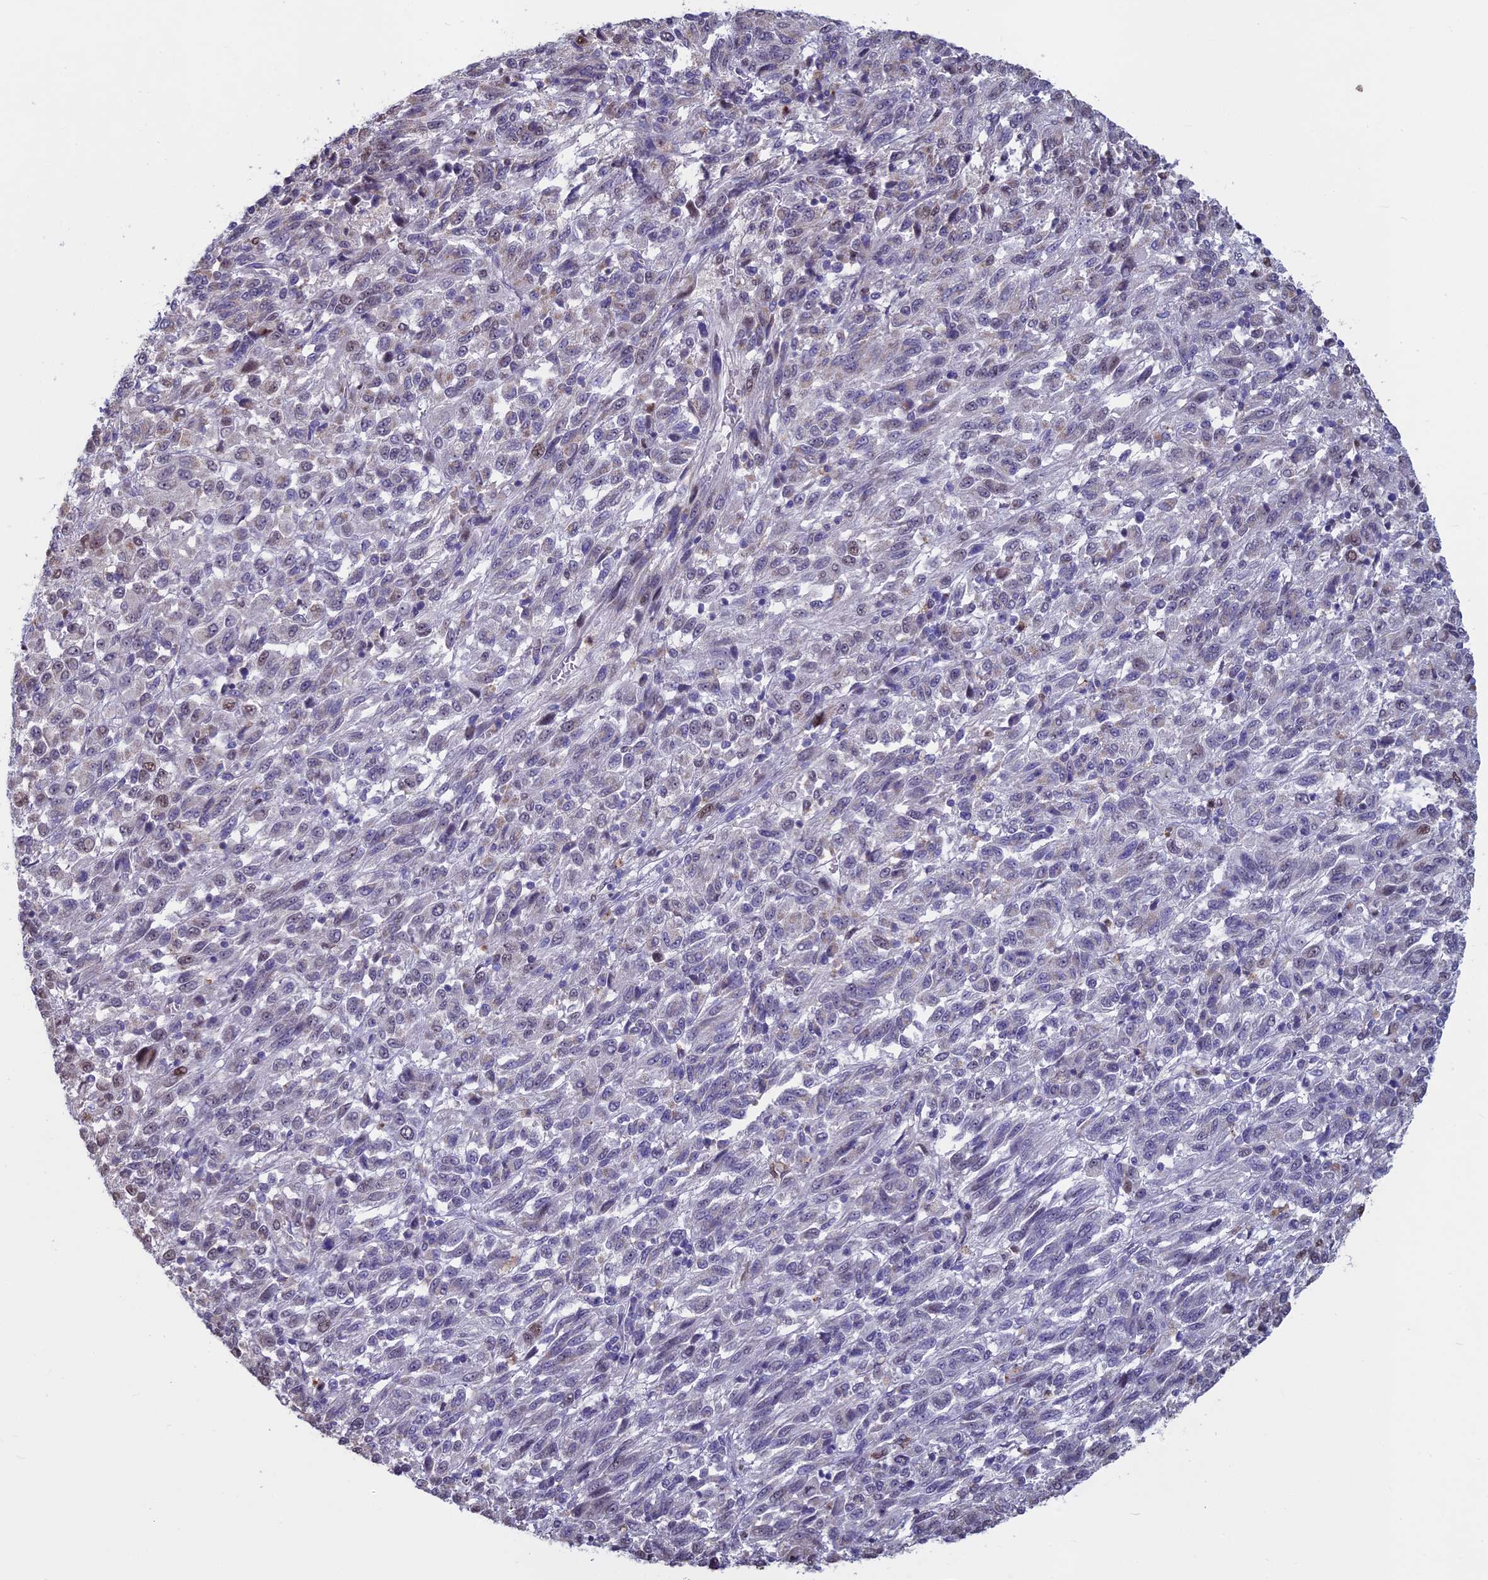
{"staining": {"intensity": "weak", "quantity": "<25%", "location": "nuclear"}, "tissue": "melanoma", "cell_type": "Tumor cells", "image_type": "cancer", "snomed": [{"axis": "morphology", "description": "Malignant melanoma, Metastatic site"}, {"axis": "topography", "description": "Lung"}], "caption": "Protein analysis of malignant melanoma (metastatic site) reveals no significant expression in tumor cells.", "gene": "ACSS1", "patient": {"sex": "male", "age": 64}}